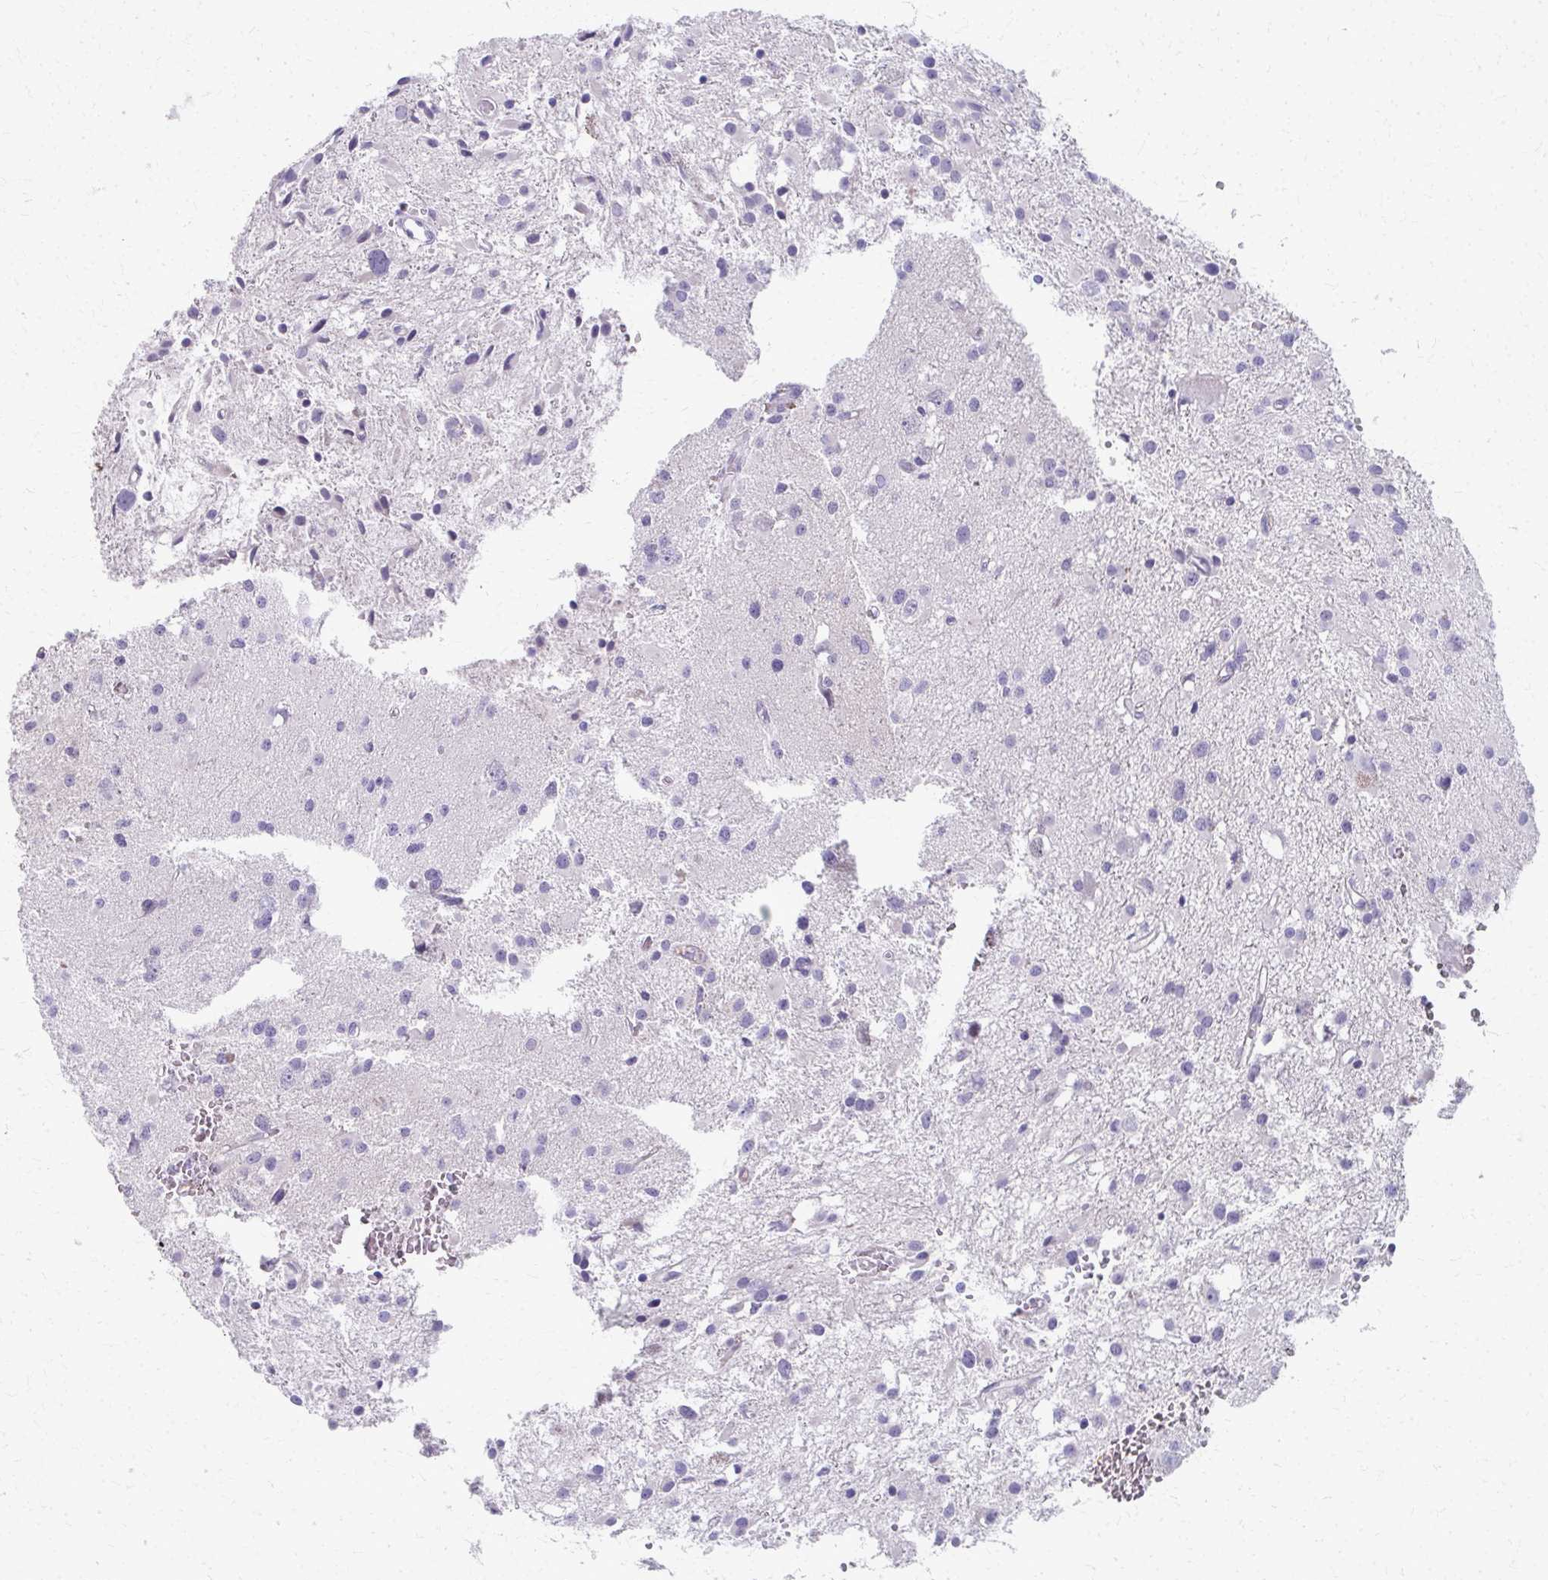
{"staining": {"intensity": "negative", "quantity": "none", "location": "none"}, "tissue": "glioma", "cell_type": "Tumor cells", "image_type": "cancer", "snomed": [{"axis": "morphology", "description": "Glioma, malignant, High grade"}, {"axis": "topography", "description": "Brain"}], "caption": "Immunohistochemistry (IHC) of malignant glioma (high-grade) reveals no expression in tumor cells.", "gene": "ADIPOQ", "patient": {"sex": "male", "age": 54}}